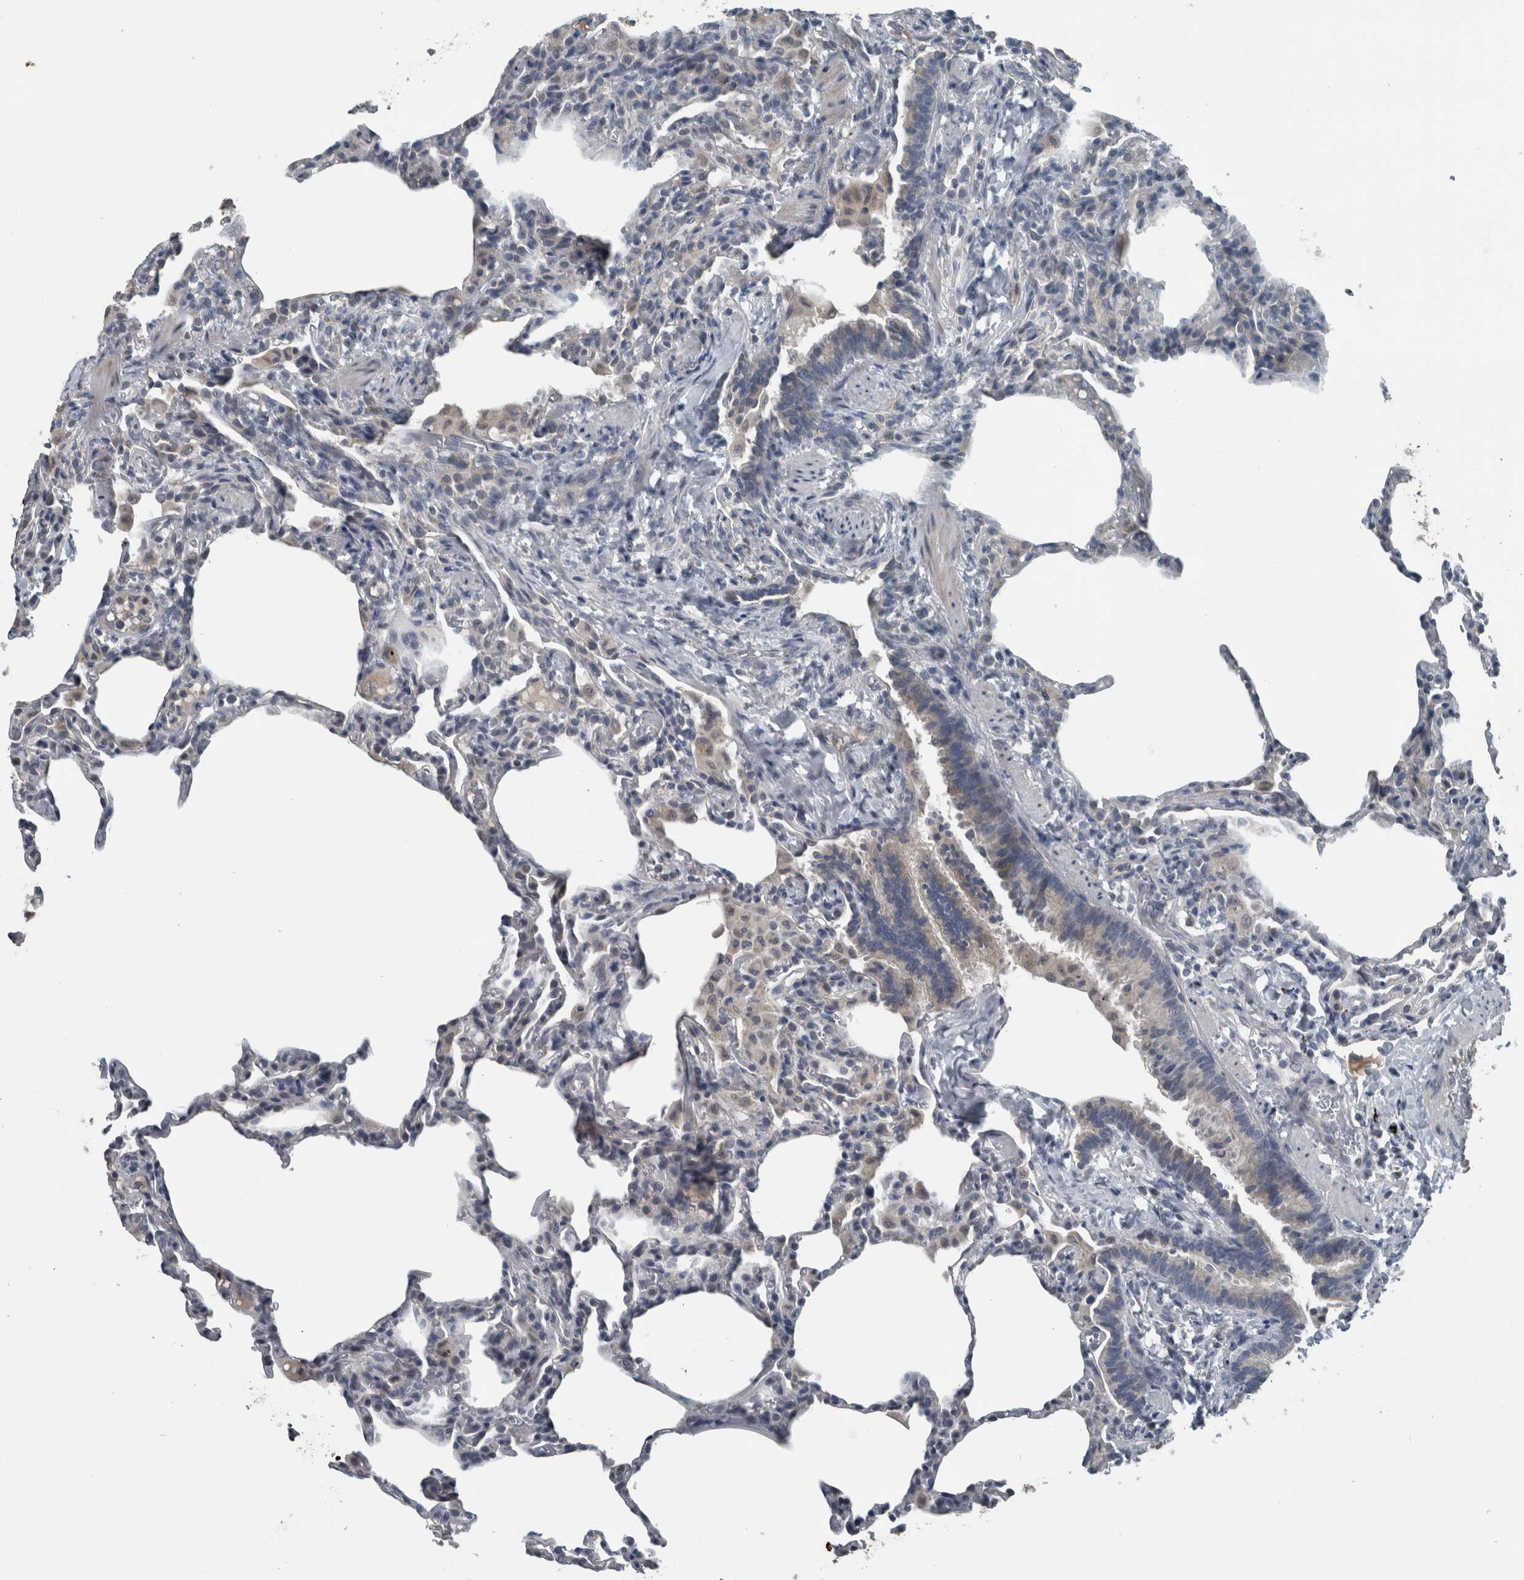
{"staining": {"intensity": "negative", "quantity": "none", "location": "none"}, "tissue": "lung", "cell_type": "Alveolar cells", "image_type": "normal", "snomed": [{"axis": "morphology", "description": "Normal tissue, NOS"}, {"axis": "topography", "description": "Lung"}], "caption": "The micrograph displays no significant positivity in alveolar cells of lung. (DAB (3,3'-diaminobenzidine) immunohistochemistry with hematoxylin counter stain).", "gene": "KRT20", "patient": {"sex": "male", "age": 20}}